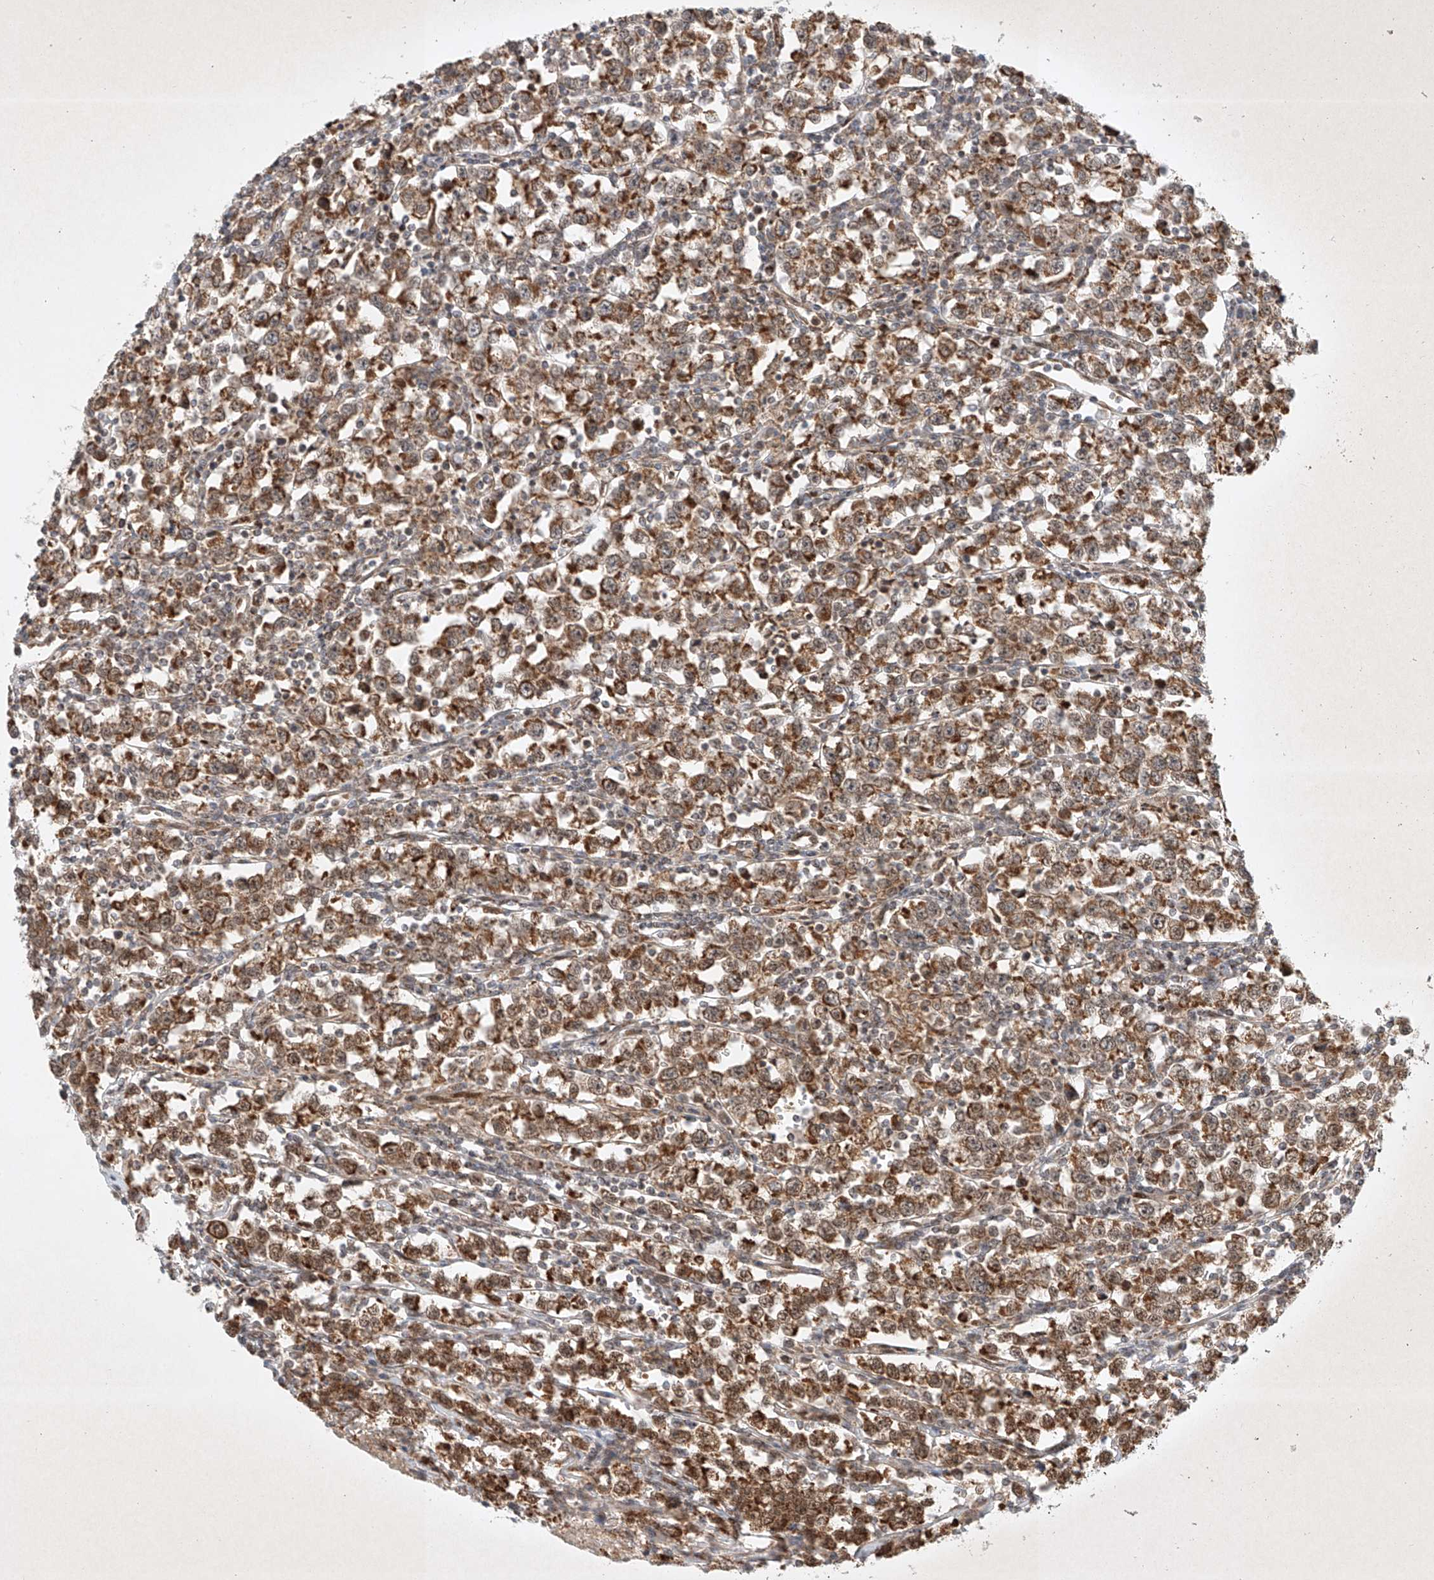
{"staining": {"intensity": "moderate", "quantity": ">75%", "location": "cytoplasmic/membranous"}, "tissue": "testis cancer", "cell_type": "Tumor cells", "image_type": "cancer", "snomed": [{"axis": "morphology", "description": "Normal tissue, NOS"}, {"axis": "morphology", "description": "Seminoma, NOS"}, {"axis": "topography", "description": "Testis"}], "caption": "Protein staining of testis seminoma tissue displays moderate cytoplasmic/membranous staining in approximately >75% of tumor cells.", "gene": "EPG5", "patient": {"sex": "male", "age": 43}}